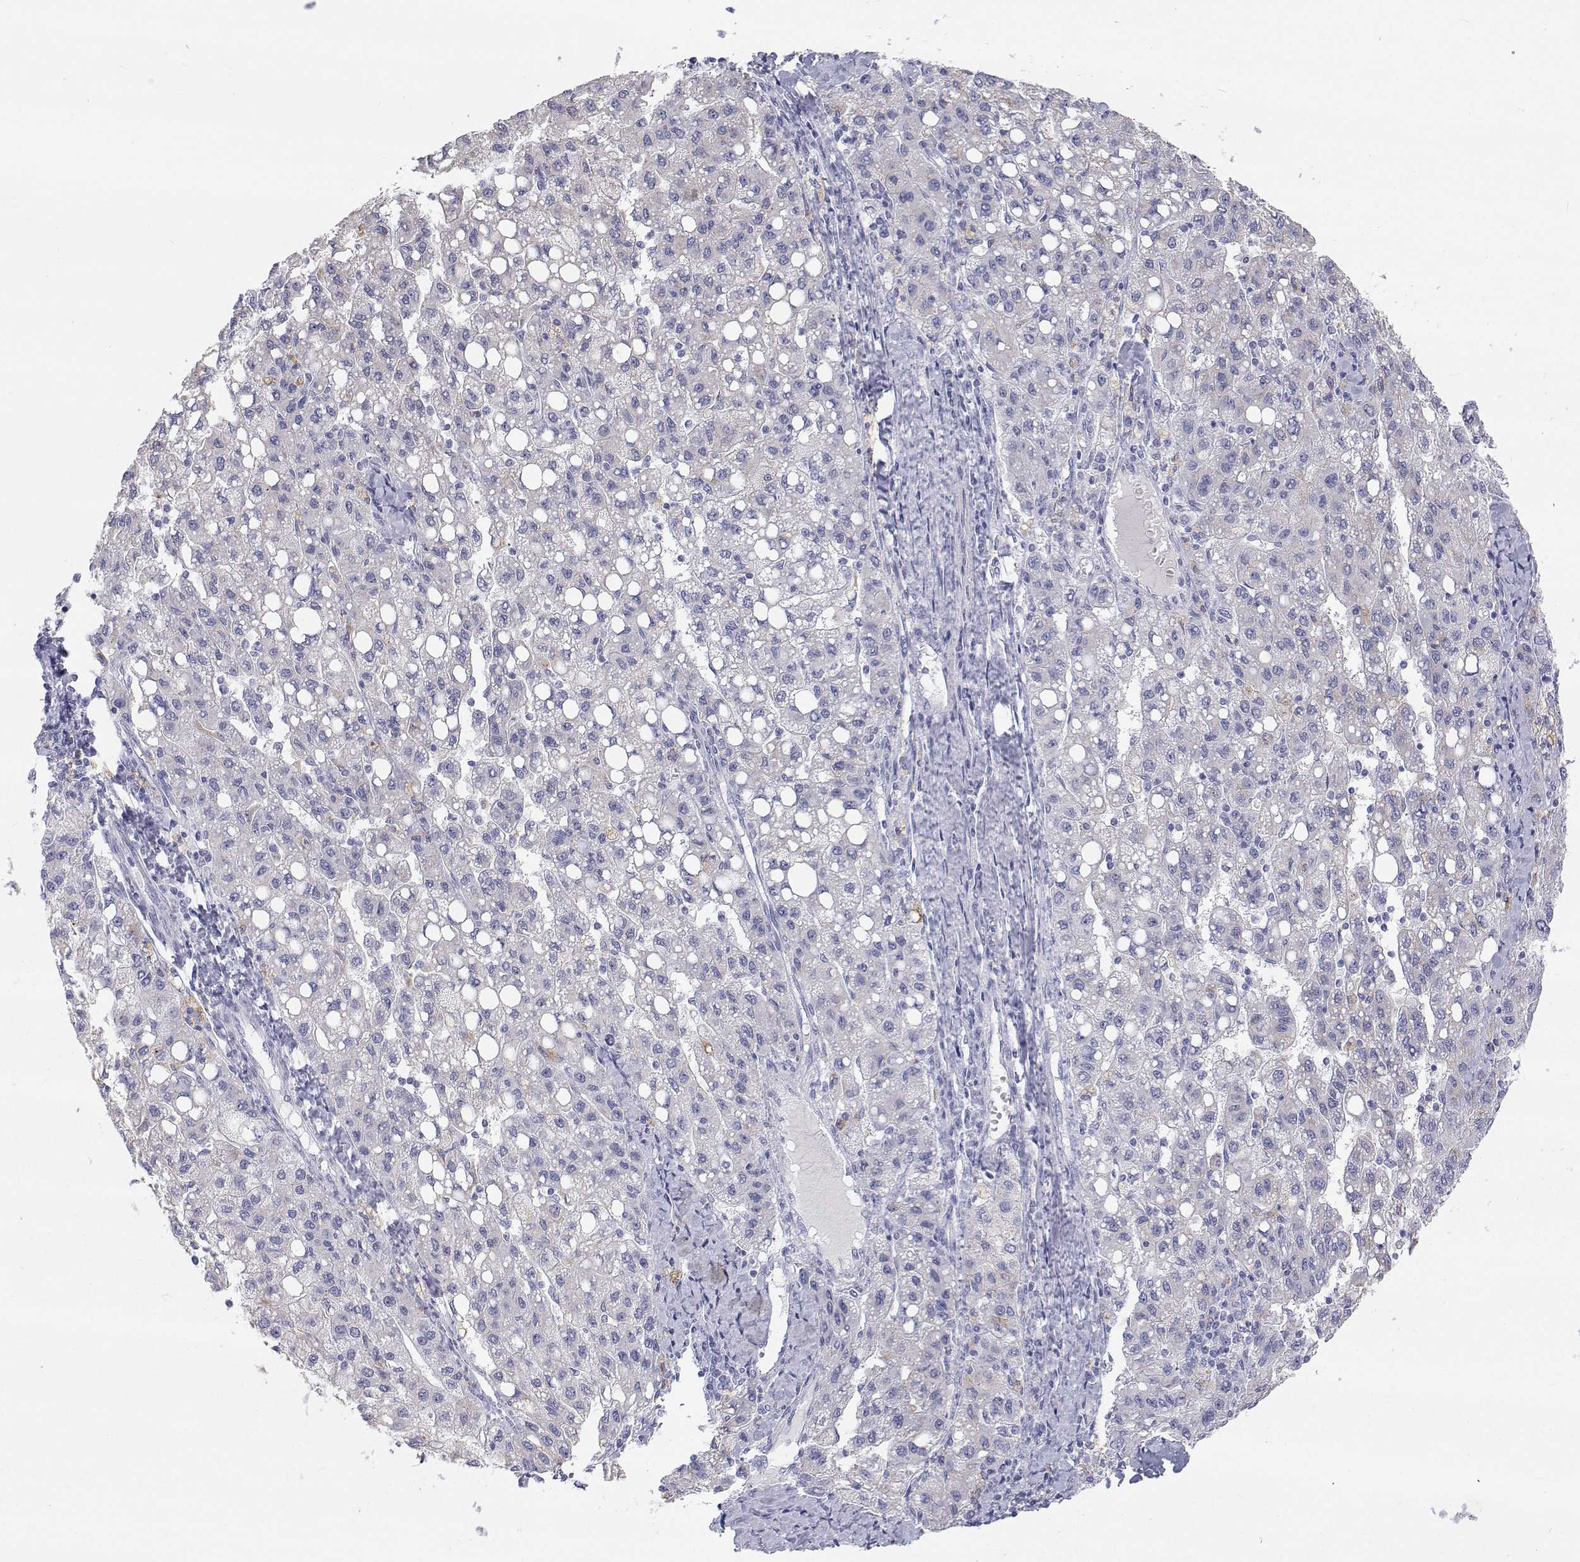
{"staining": {"intensity": "negative", "quantity": "none", "location": "none"}, "tissue": "liver cancer", "cell_type": "Tumor cells", "image_type": "cancer", "snomed": [{"axis": "morphology", "description": "Carcinoma, Hepatocellular, NOS"}, {"axis": "topography", "description": "Liver"}], "caption": "Immunohistochemistry of human liver cancer (hepatocellular carcinoma) displays no expression in tumor cells.", "gene": "NCR2", "patient": {"sex": "female", "age": 82}}